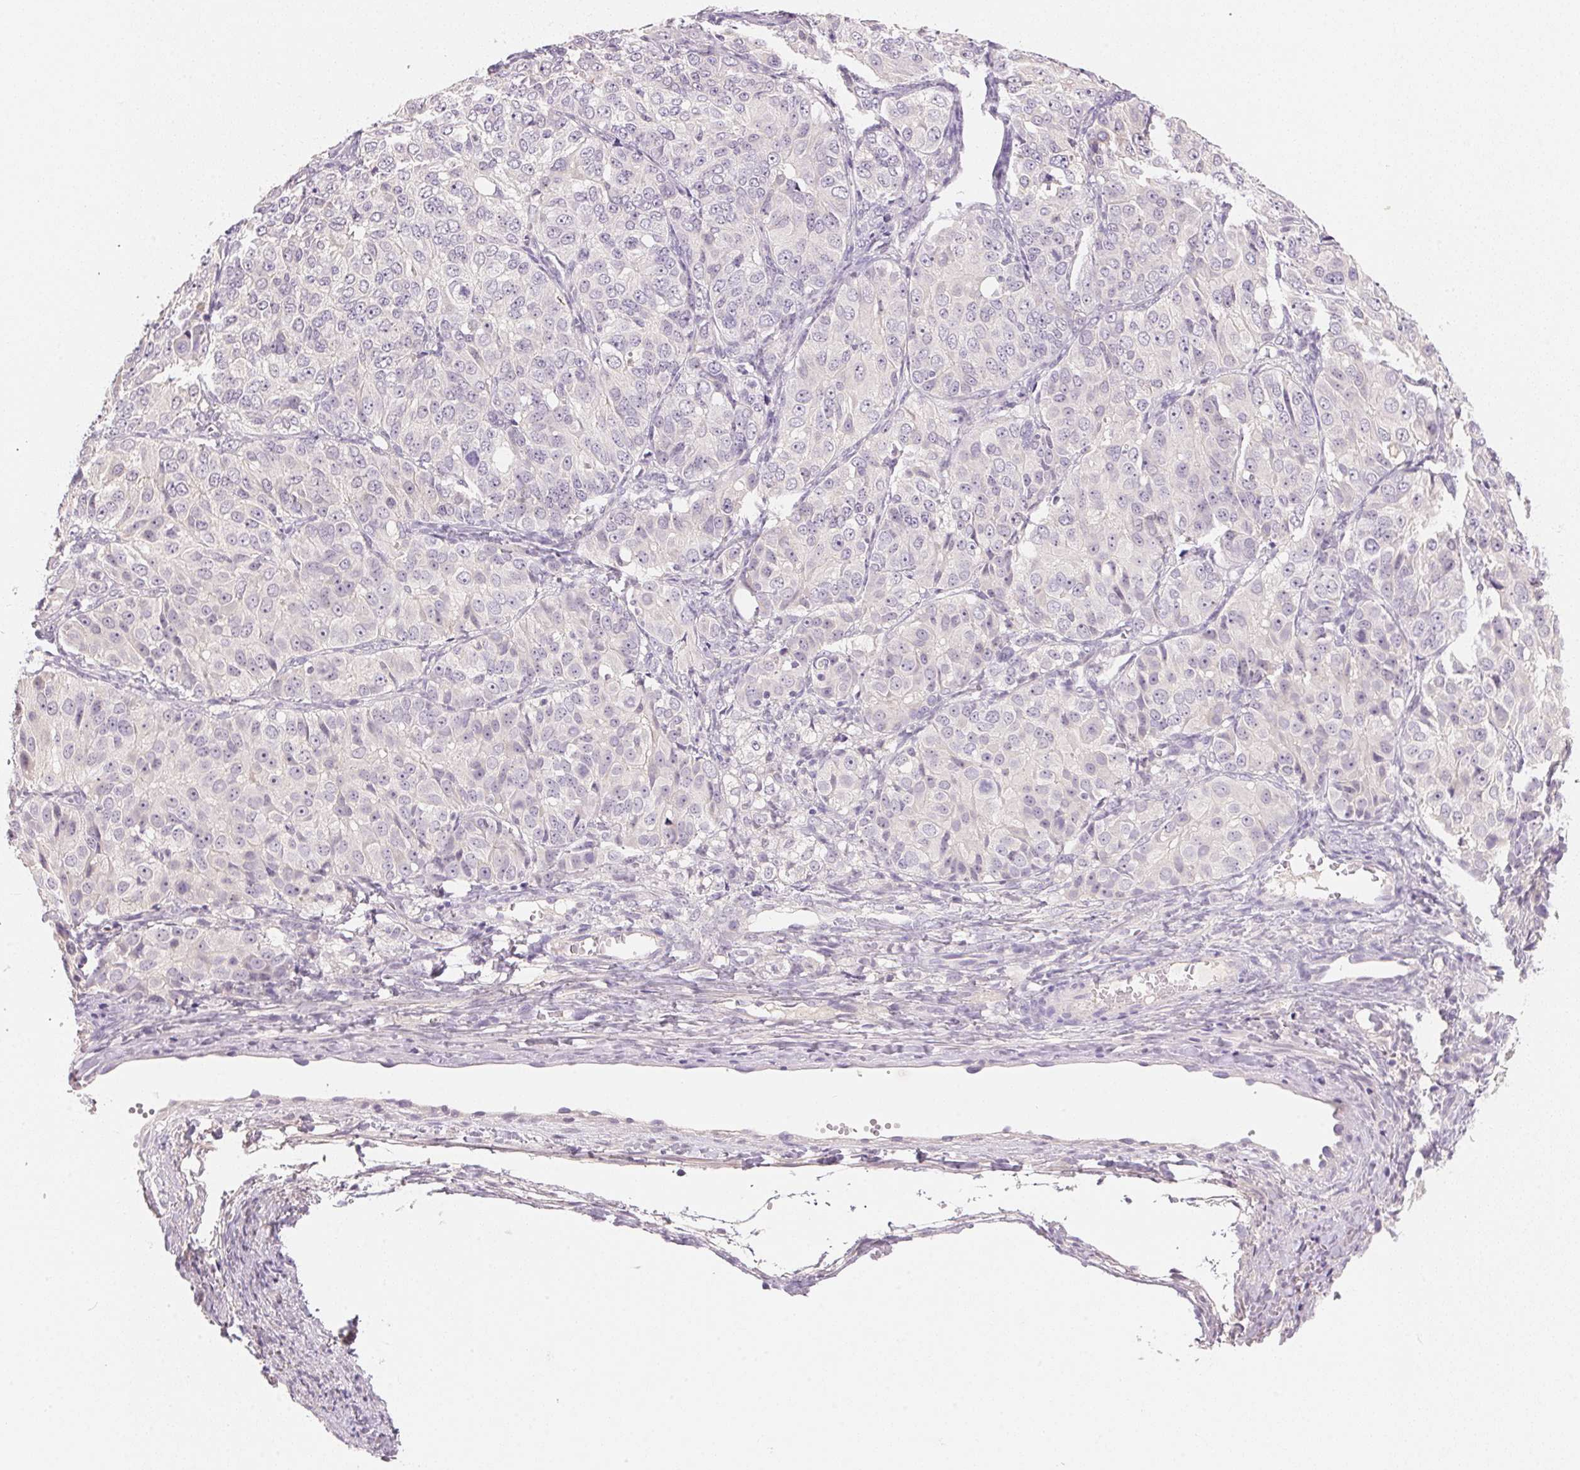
{"staining": {"intensity": "negative", "quantity": "none", "location": "none"}, "tissue": "ovarian cancer", "cell_type": "Tumor cells", "image_type": "cancer", "snomed": [{"axis": "morphology", "description": "Carcinoma, endometroid"}, {"axis": "topography", "description": "Ovary"}], "caption": "There is no significant positivity in tumor cells of endometroid carcinoma (ovarian).", "gene": "MCOLN3", "patient": {"sex": "female", "age": 51}}